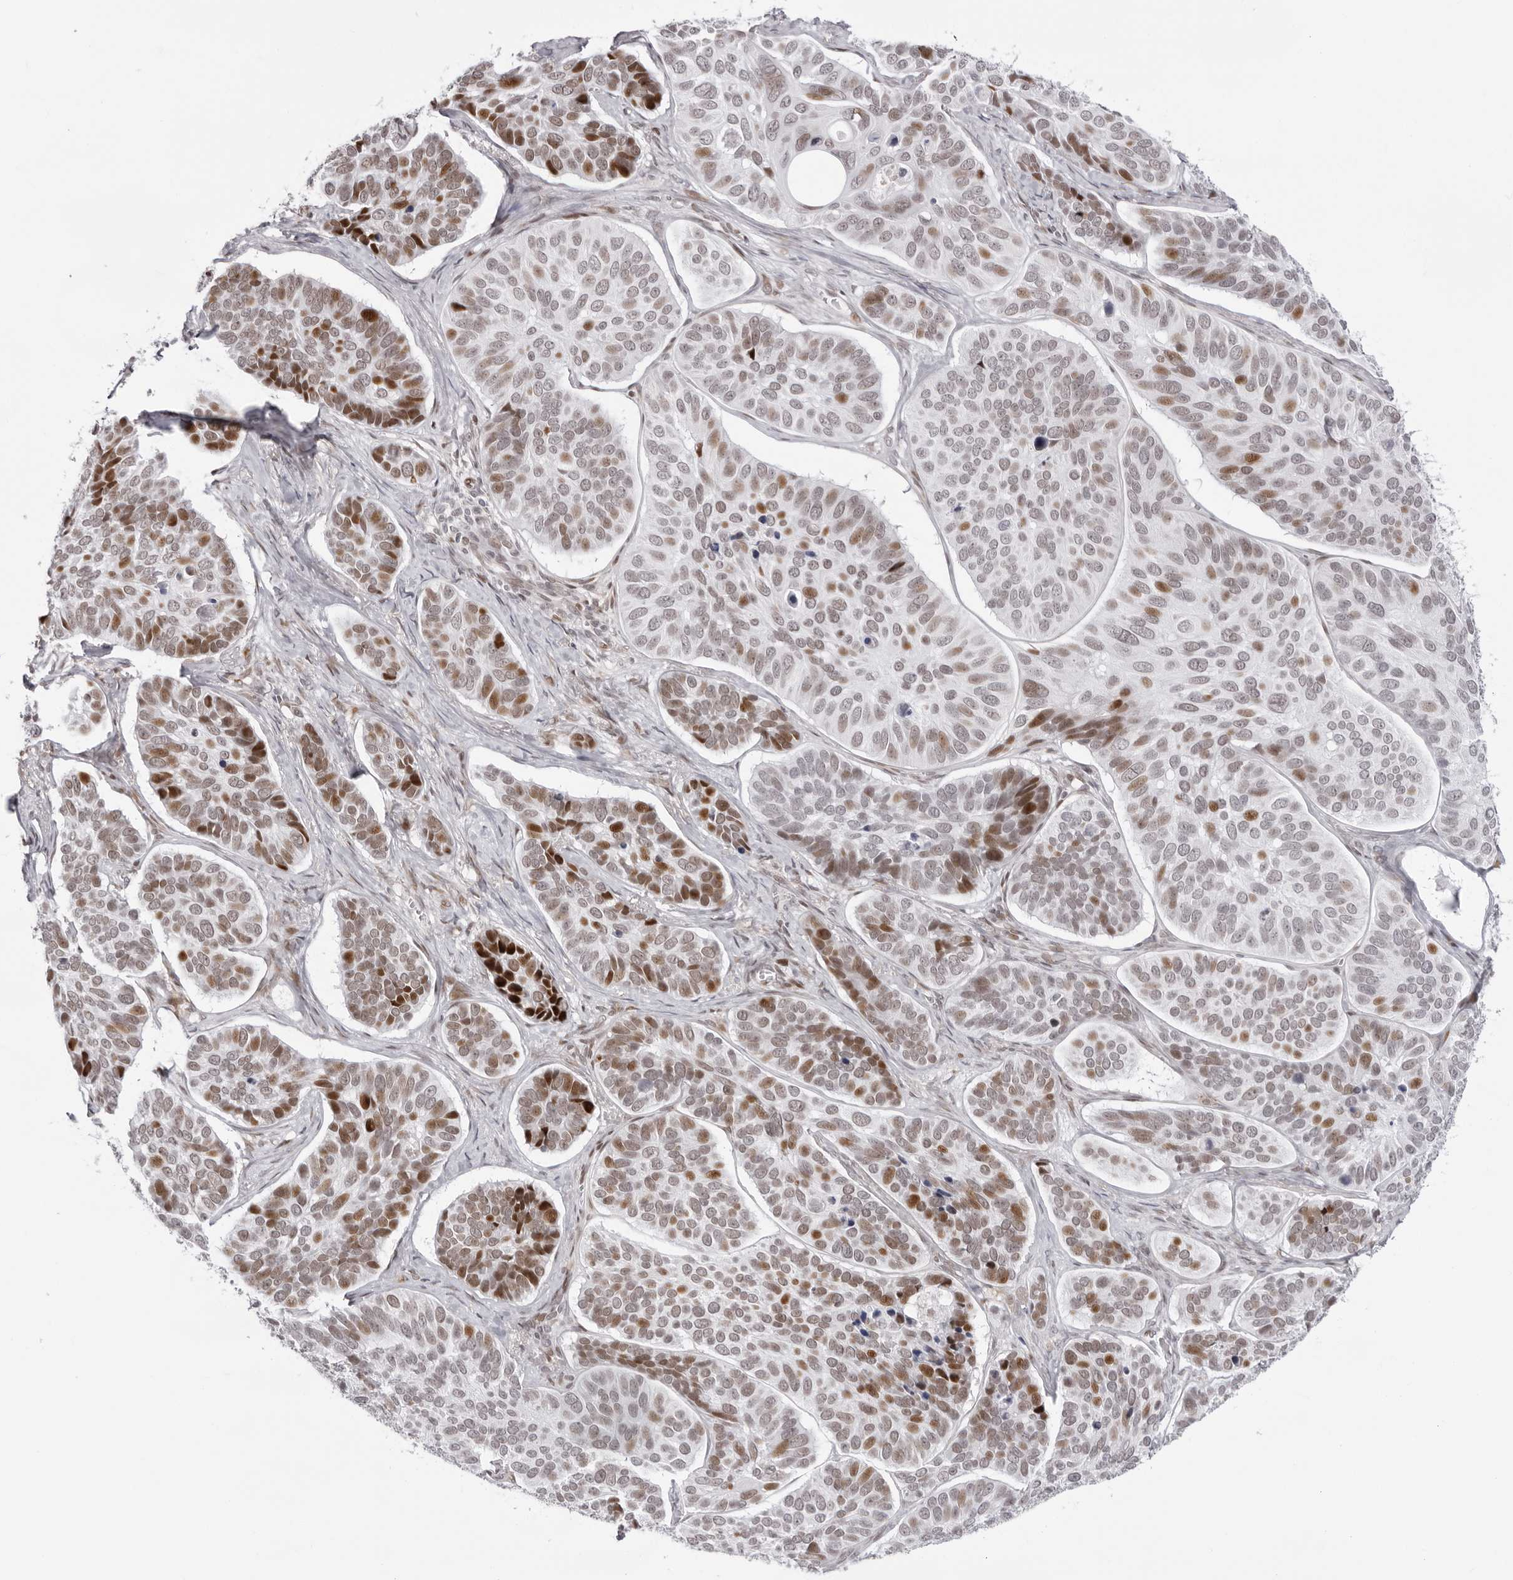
{"staining": {"intensity": "moderate", "quantity": "25%-75%", "location": "nuclear"}, "tissue": "skin cancer", "cell_type": "Tumor cells", "image_type": "cancer", "snomed": [{"axis": "morphology", "description": "Basal cell carcinoma"}, {"axis": "topography", "description": "Skin"}], "caption": "IHC histopathology image of neoplastic tissue: skin cancer stained using immunohistochemistry (IHC) demonstrates medium levels of moderate protein expression localized specifically in the nuclear of tumor cells, appearing as a nuclear brown color.", "gene": "NTPCR", "patient": {"sex": "male", "age": 62}}